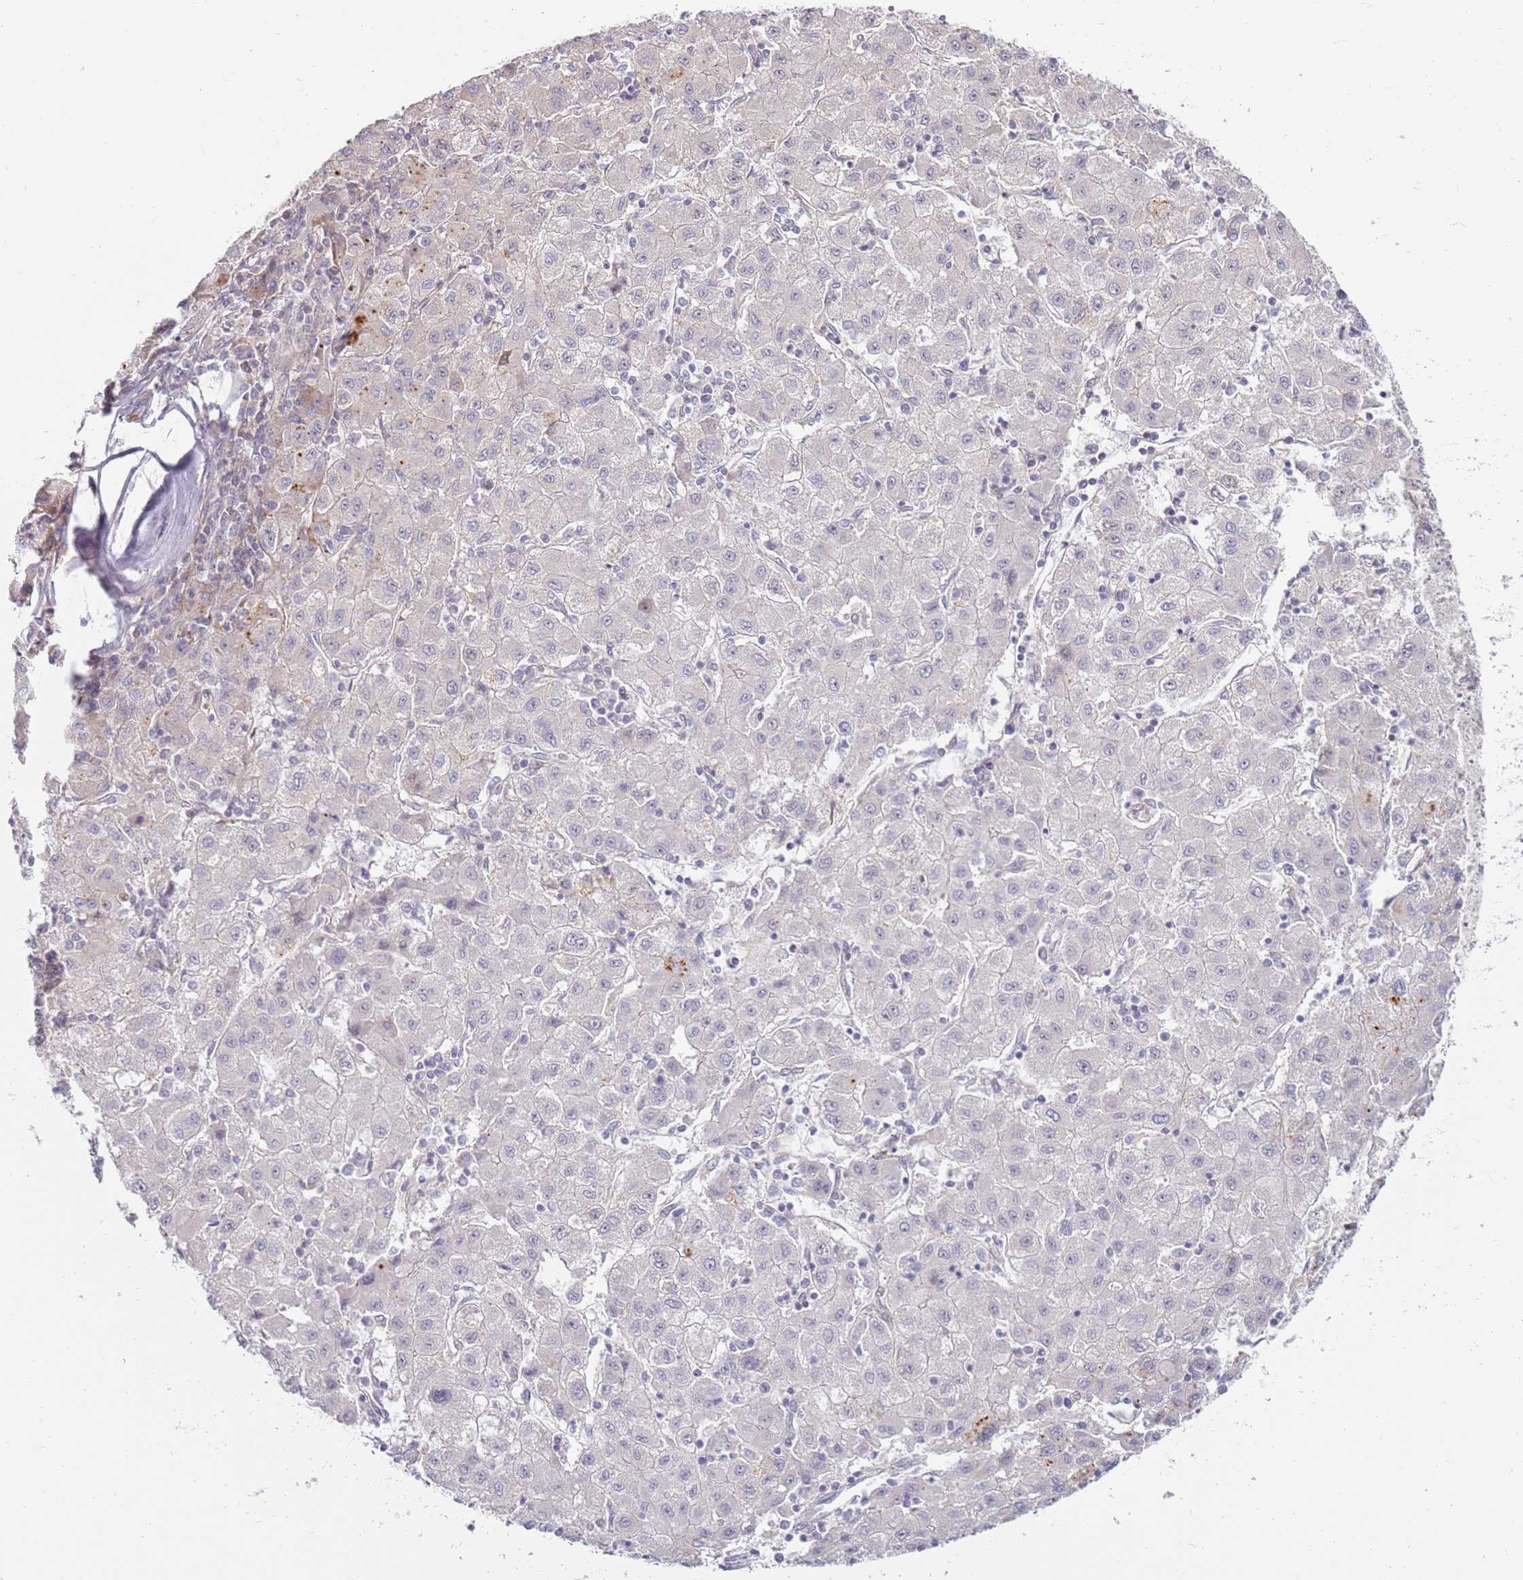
{"staining": {"intensity": "negative", "quantity": "none", "location": "none"}, "tissue": "liver cancer", "cell_type": "Tumor cells", "image_type": "cancer", "snomed": [{"axis": "morphology", "description": "Carcinoma, Hepatocellular, NOS"}, {"axis": "topography", "description": "Liver"}], "caption": "IHC of human liver hepatocellular carcinoma exhibits no expression in tumor cells.", "gene": "GRAP", "patient": {"sex": "male", "age": 72}}